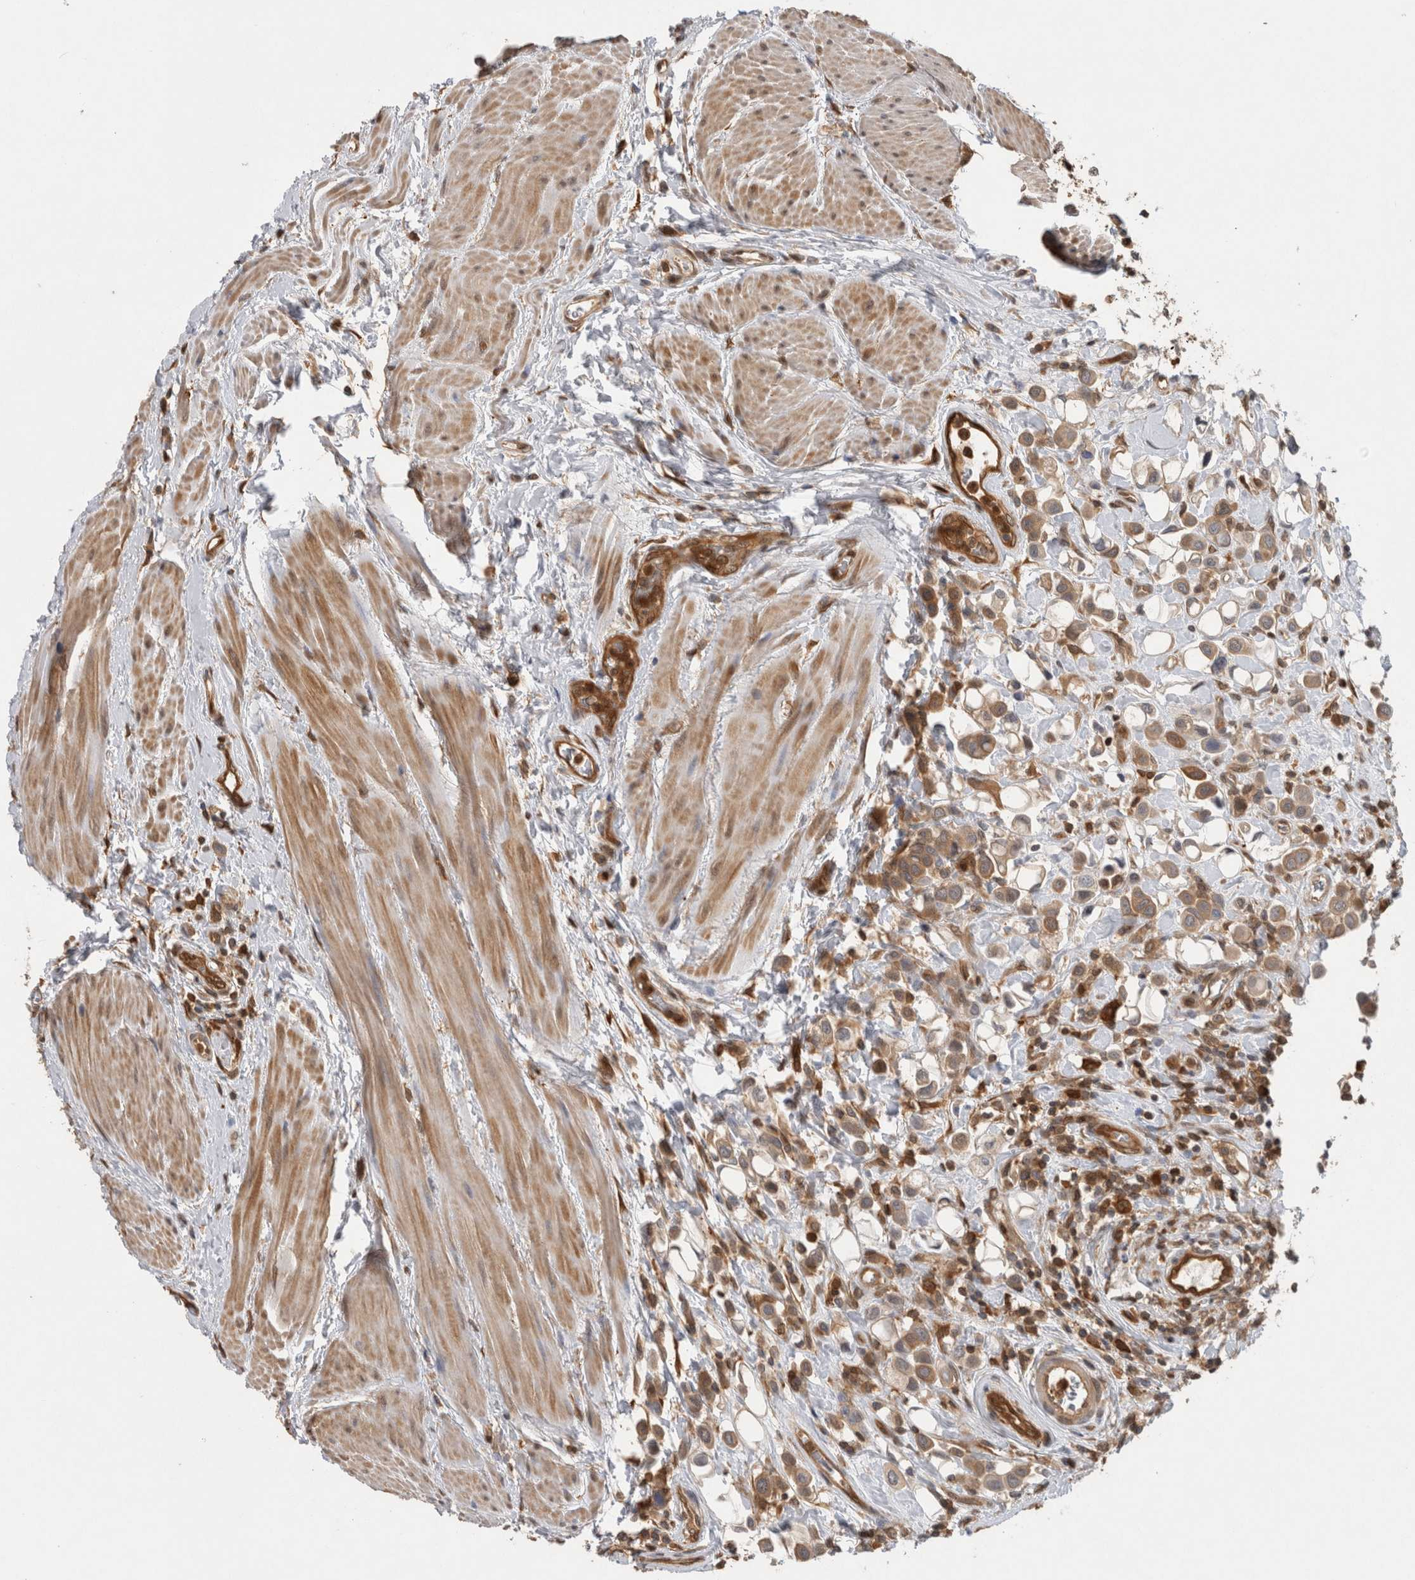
{"staining": {"intensity": "moderate", "quantity": ">75%", "location": "cytoplasmic/membranous"}, "tissue": "urothelial cancer", "cell_type": "Tumor cells", "image_type": "cancer", "snomed": [{"axis": "morphology", "description": "Urothelial carcinoma, High grade"}, {"axis": "topography", "description": "Urinary bladder"}], "caption": "Immunohistochemical staining of urothelial cancer exhibits moderate cytoplasmic/membranous protein expression in approximately >75% of tumor cells.", "gene": "ASTN2", "patient": {"sex": "male", "age": 50}}